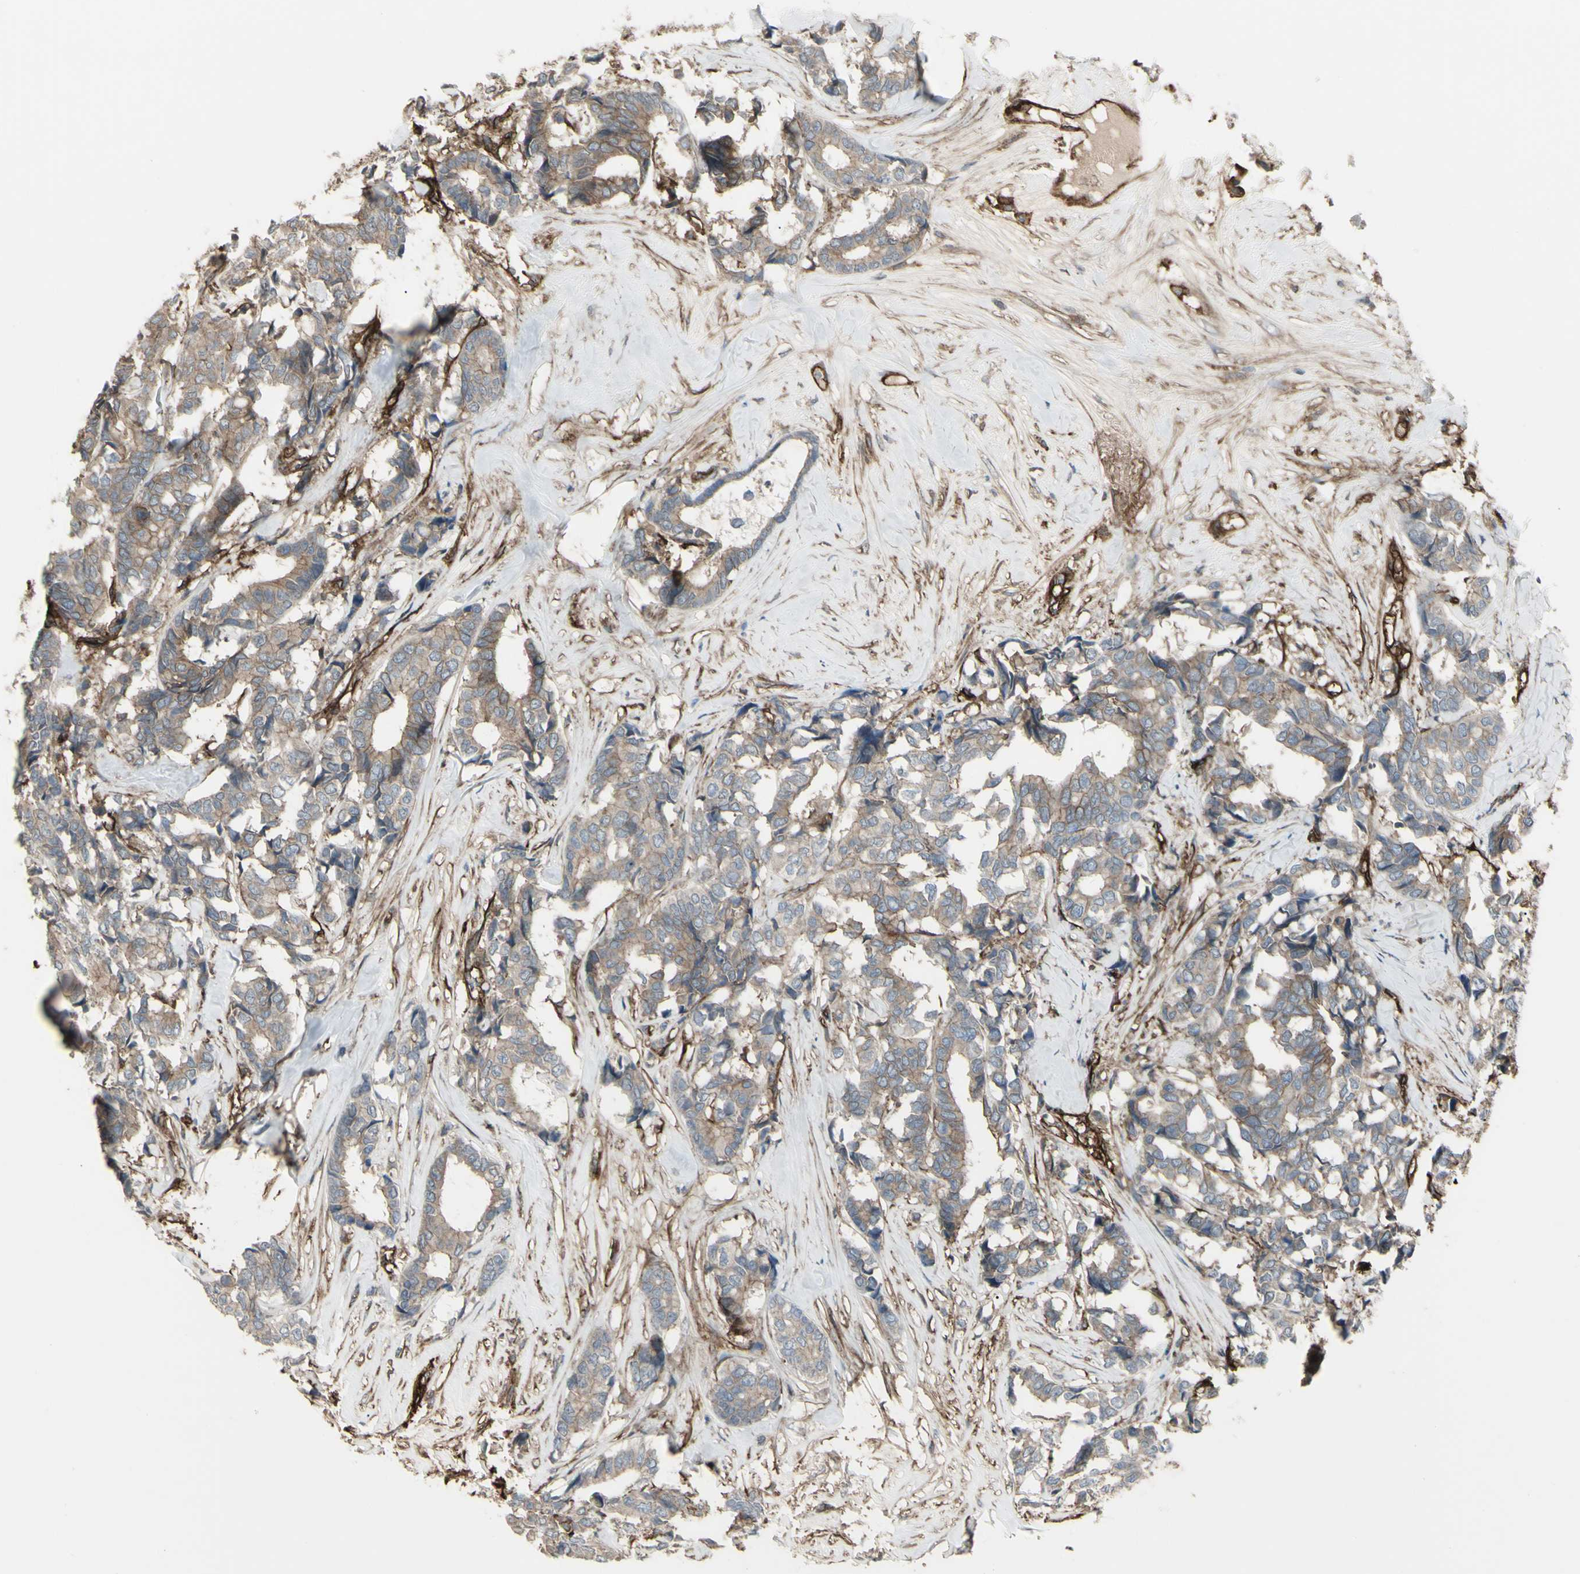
{"staining": {"intensity": "weak", "quantity": "25%-75%", "location": "cytoplasmic/membranous"}, "tissue": "breast cancer", "cell_type": "Tumor cells", "image_type": "cancer", "snomed": [{"axis": "morphology", "description": "Duct carcinoma"}, {"axis": "topography", "description": "Breast"}], "caption": "Immunohistochemical staining of human infiltrating ductal carcinoma (breast) exhibits low levels of weak cytoplasmic/membranous protein expression in approximately 25%-75% of tumor cells. (DAB (3,3'-diaminobenzidine) IHC with brightfield microscopy, high magnification).", "gene": "CD276", "patient": {"sex": "female", "age": 87}}